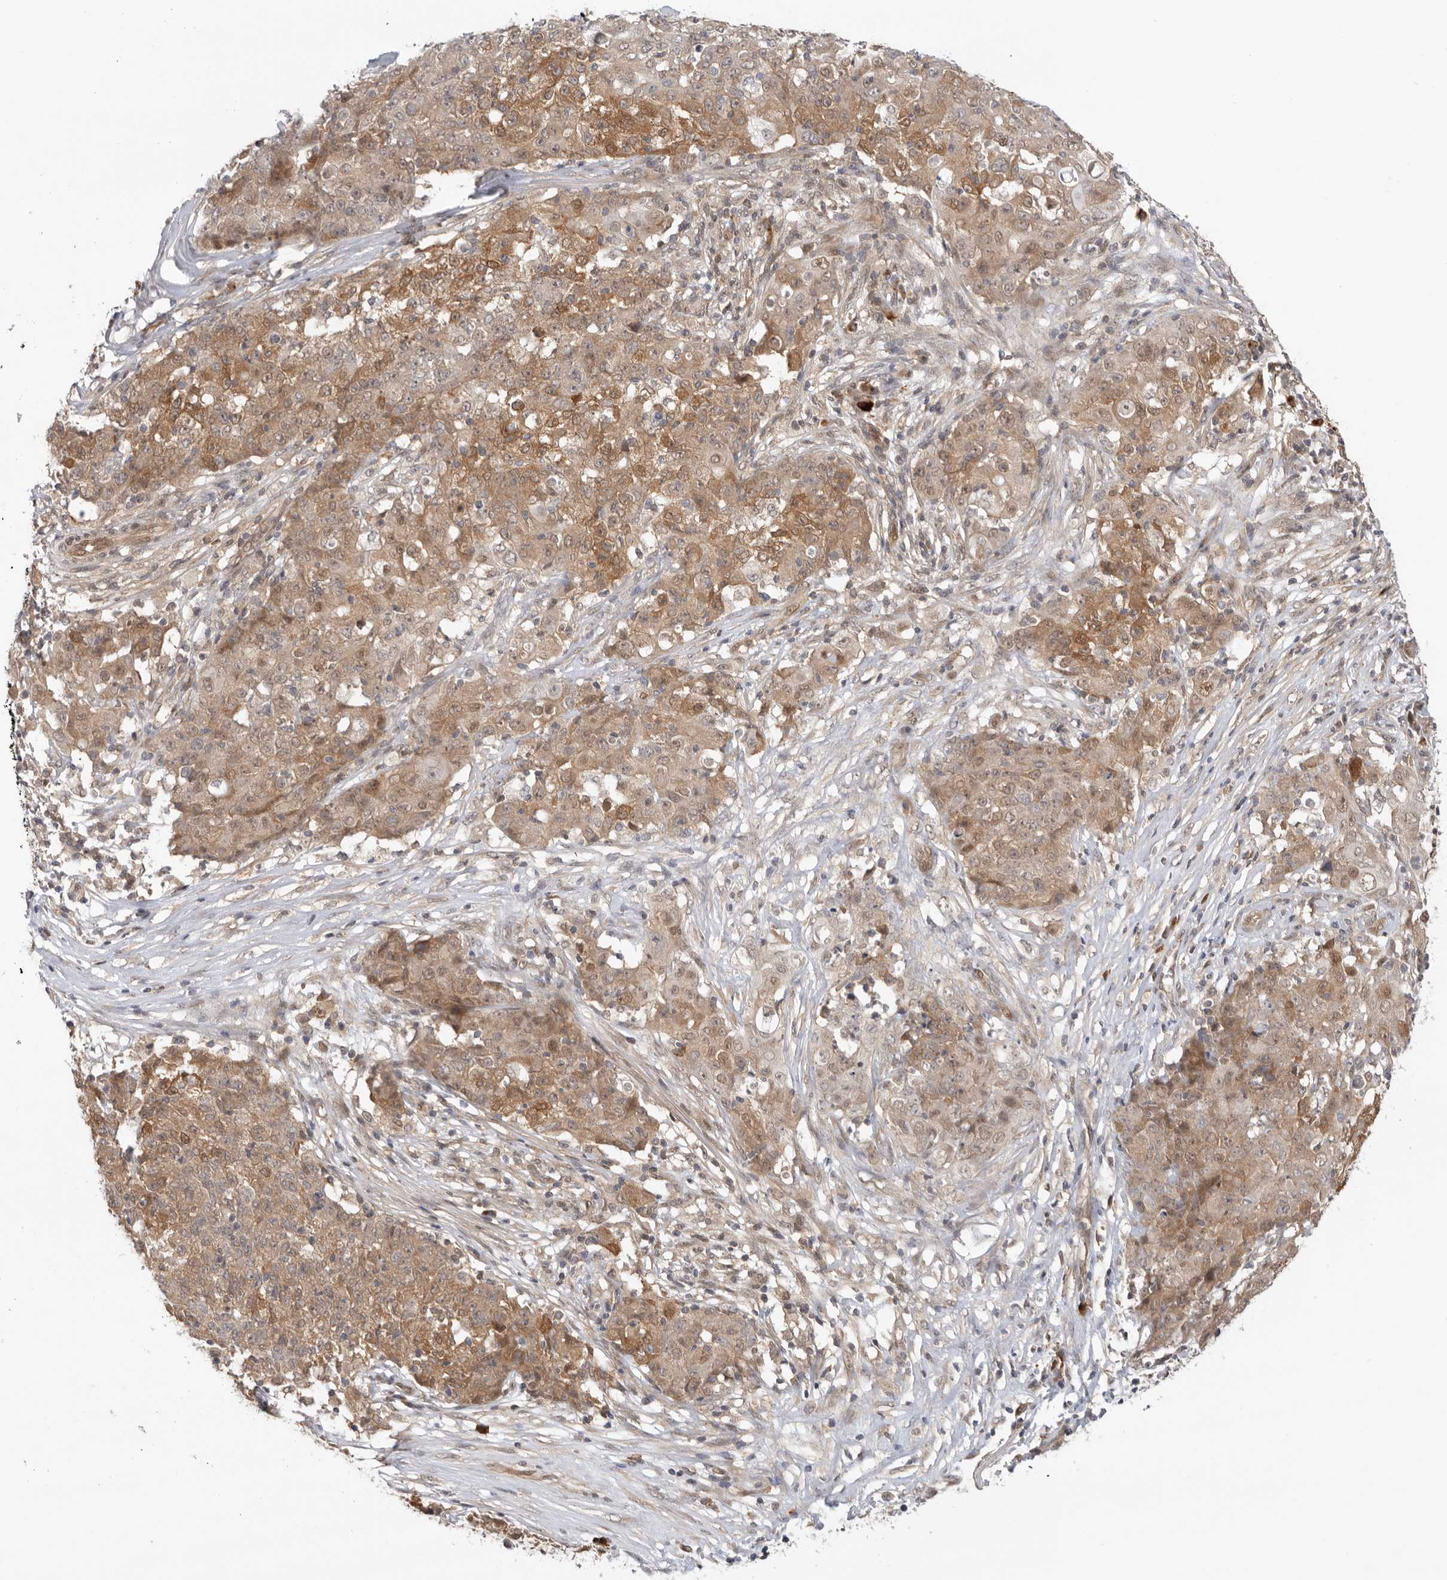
{"staining": {"intensity": "moderate", "quantity": ">75%", "location": "cytoplasmic/membranous"}, "tissue": "ovarian cancer", "cell_type": "Tumor cells", "image_type": "cancer", "snomed": [{"axis": "morphology", "description": "Carcinoma, endometroid"}, {"axis": "topography", "description": "Ovary"}], "caption": "Immunohistochemistry (DAB (3,3'-diaminobenzidine)) staining of human ovarian cancer (endometroid carcinoma) reveals moderate cytoplasmic/membranous protein expression in about >75% of tumor cells.", "gene": "DCAF8", "patient": {"sex": "female", "age": 42}}